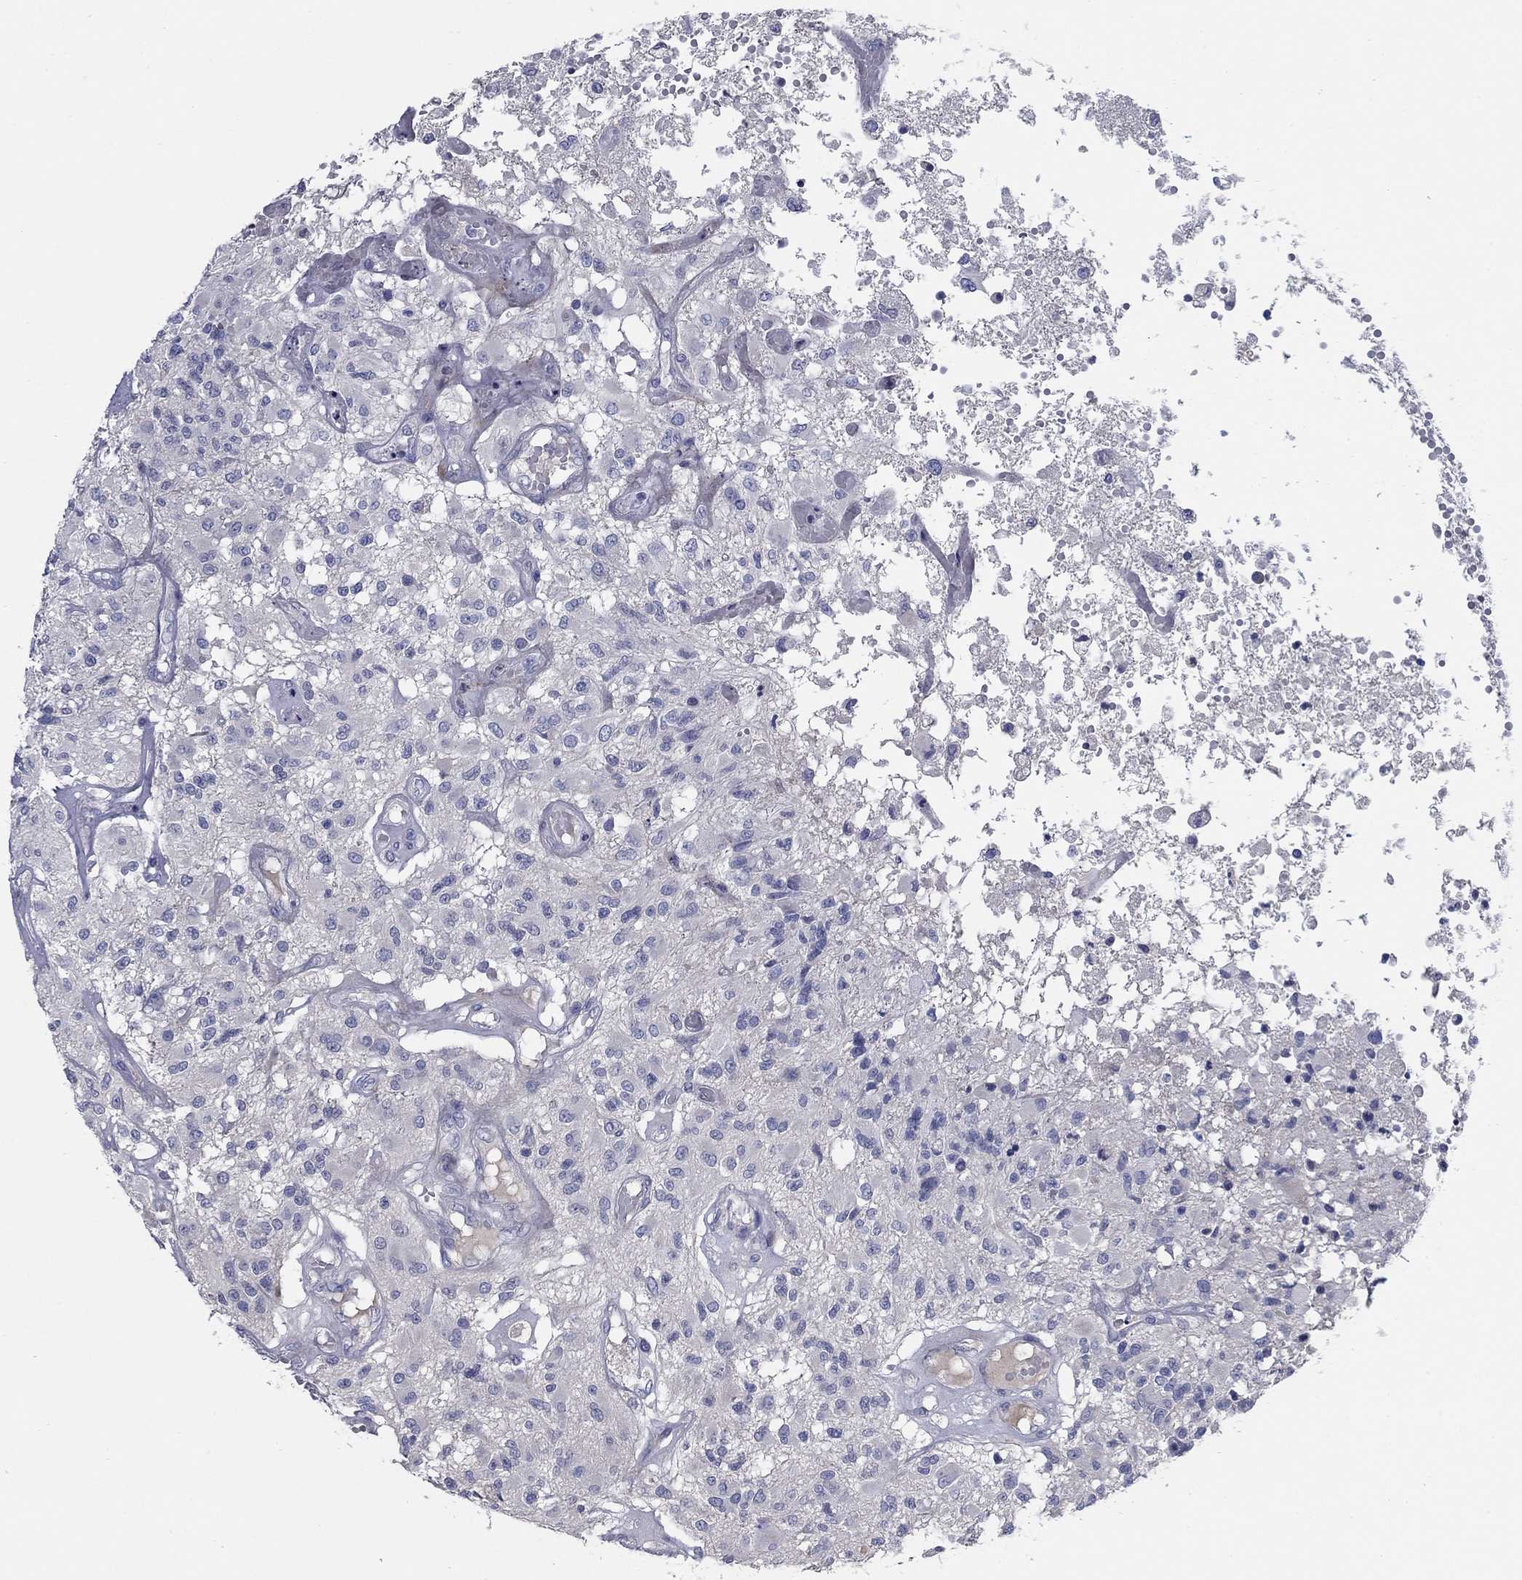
{"staining": {"intensity": "negative", "quantity": "none", "location": "none"}, "tissue": "glioma", "cell_type": "Tumor cells", "image_type": "cancer", "snomed": [{"axis": "morphology", "description": "Glioma, malignant, High grade"}, {"axis": "topography", "description": "Brain"}], "caption": "A high-resolution photomicrograph shows immunohistochemistry staining of glioma, which reveals no significant positivity in tumor cells.", "gene": "TMEM249", "patient": {"sex": "female", "age": 63}}